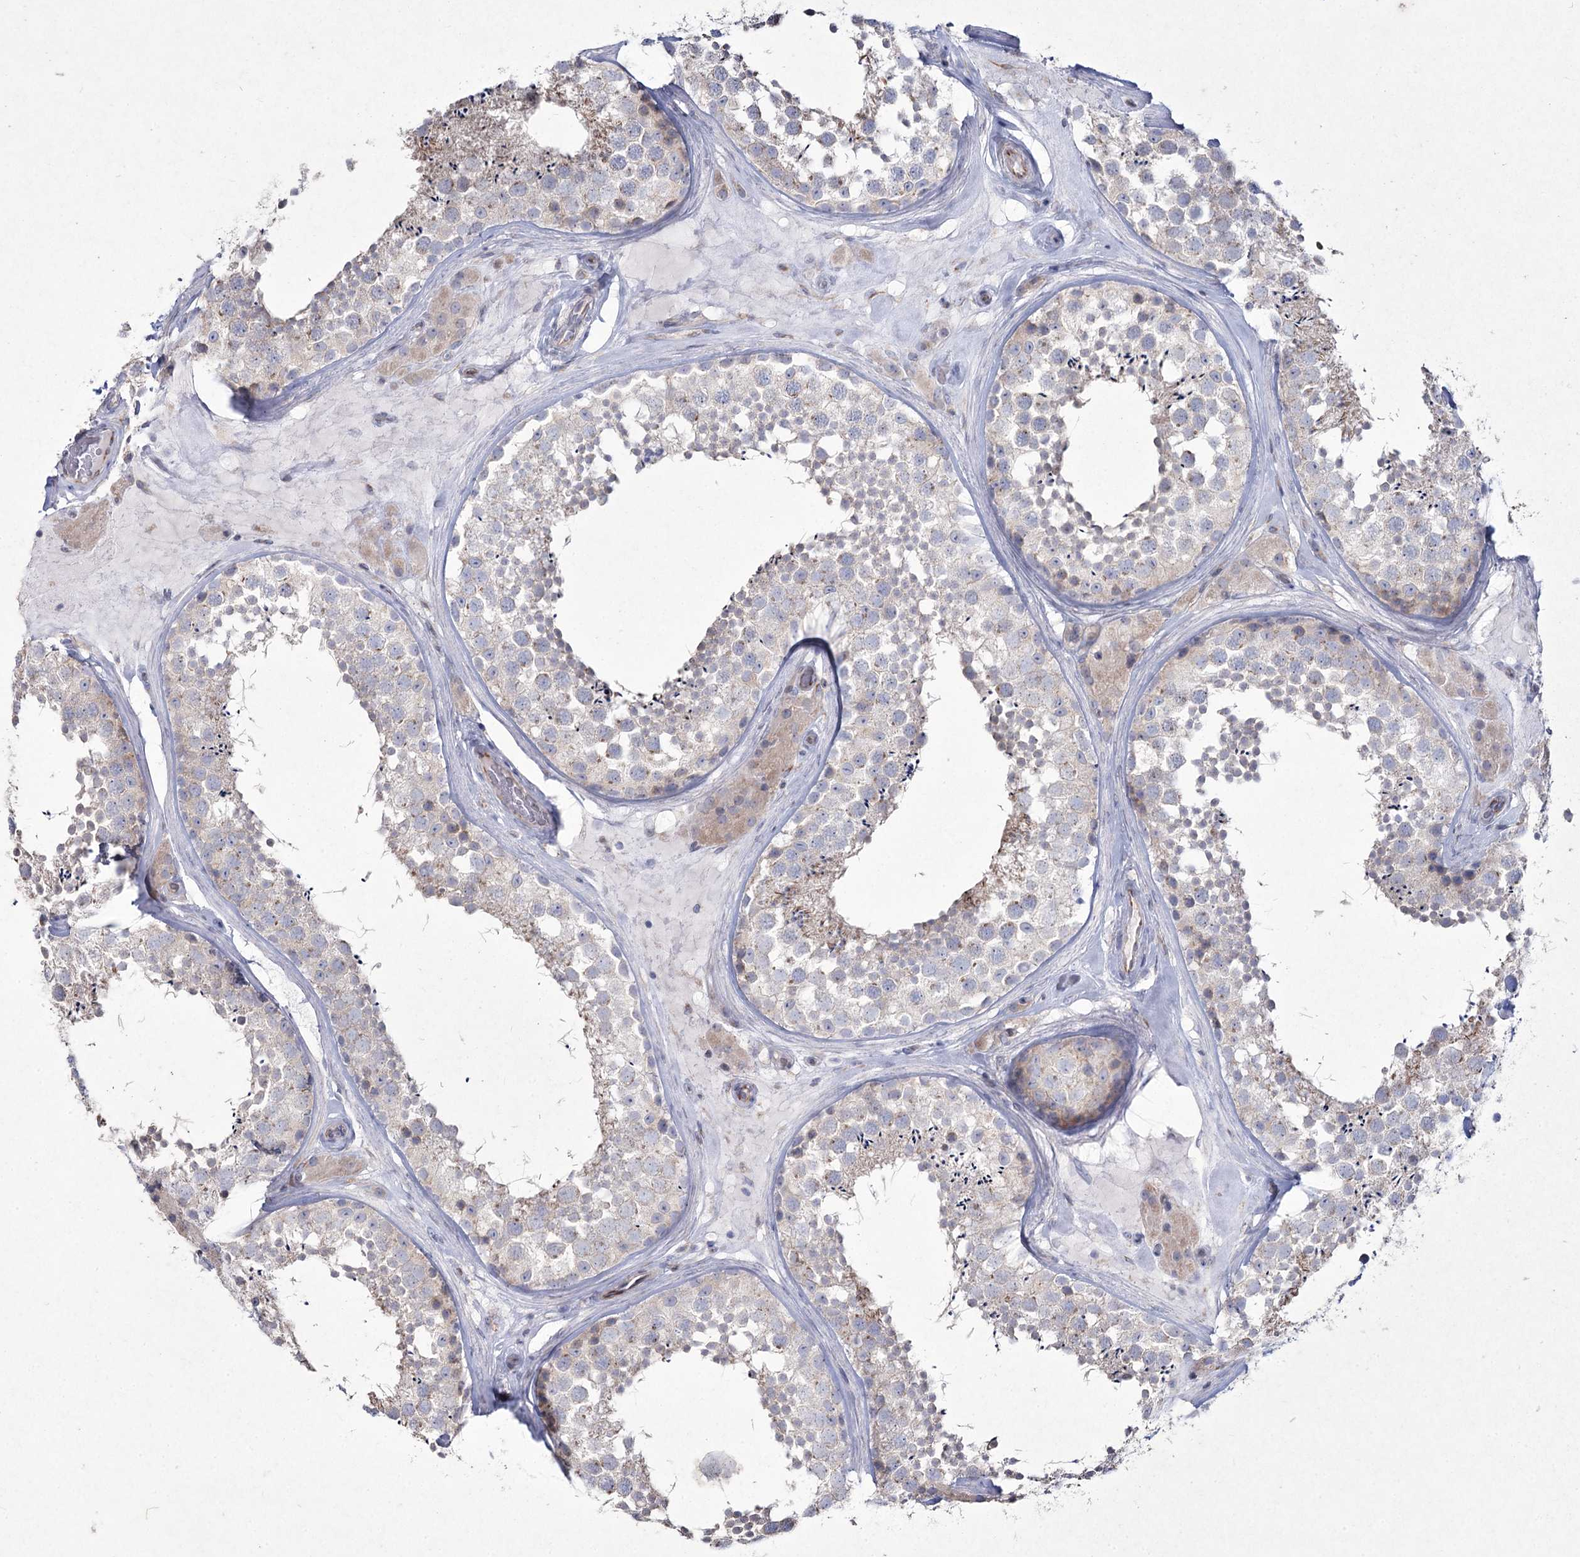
{"staining": {"intensity": "weak", "quantity": "<25%", "location": "cytoplasmic/membranous"}, "tissue": "testis", "cell_type": "Cells in seminiferous ducts", "image_type": "normal", "snomed": [{"axis": "morphology", "description": "Normal tissue, NOS"}, {"axis": "topography", "description": "Testis"}], "caption": "DAB (3,3'-diaminobenzidine) immunohistochemical staining of unremarkable human testis demonstrates no significant expression in cells in seminiferous ducts.", "gene": "NIPAL4", "patient": {"sex": "male", "age": 46}}